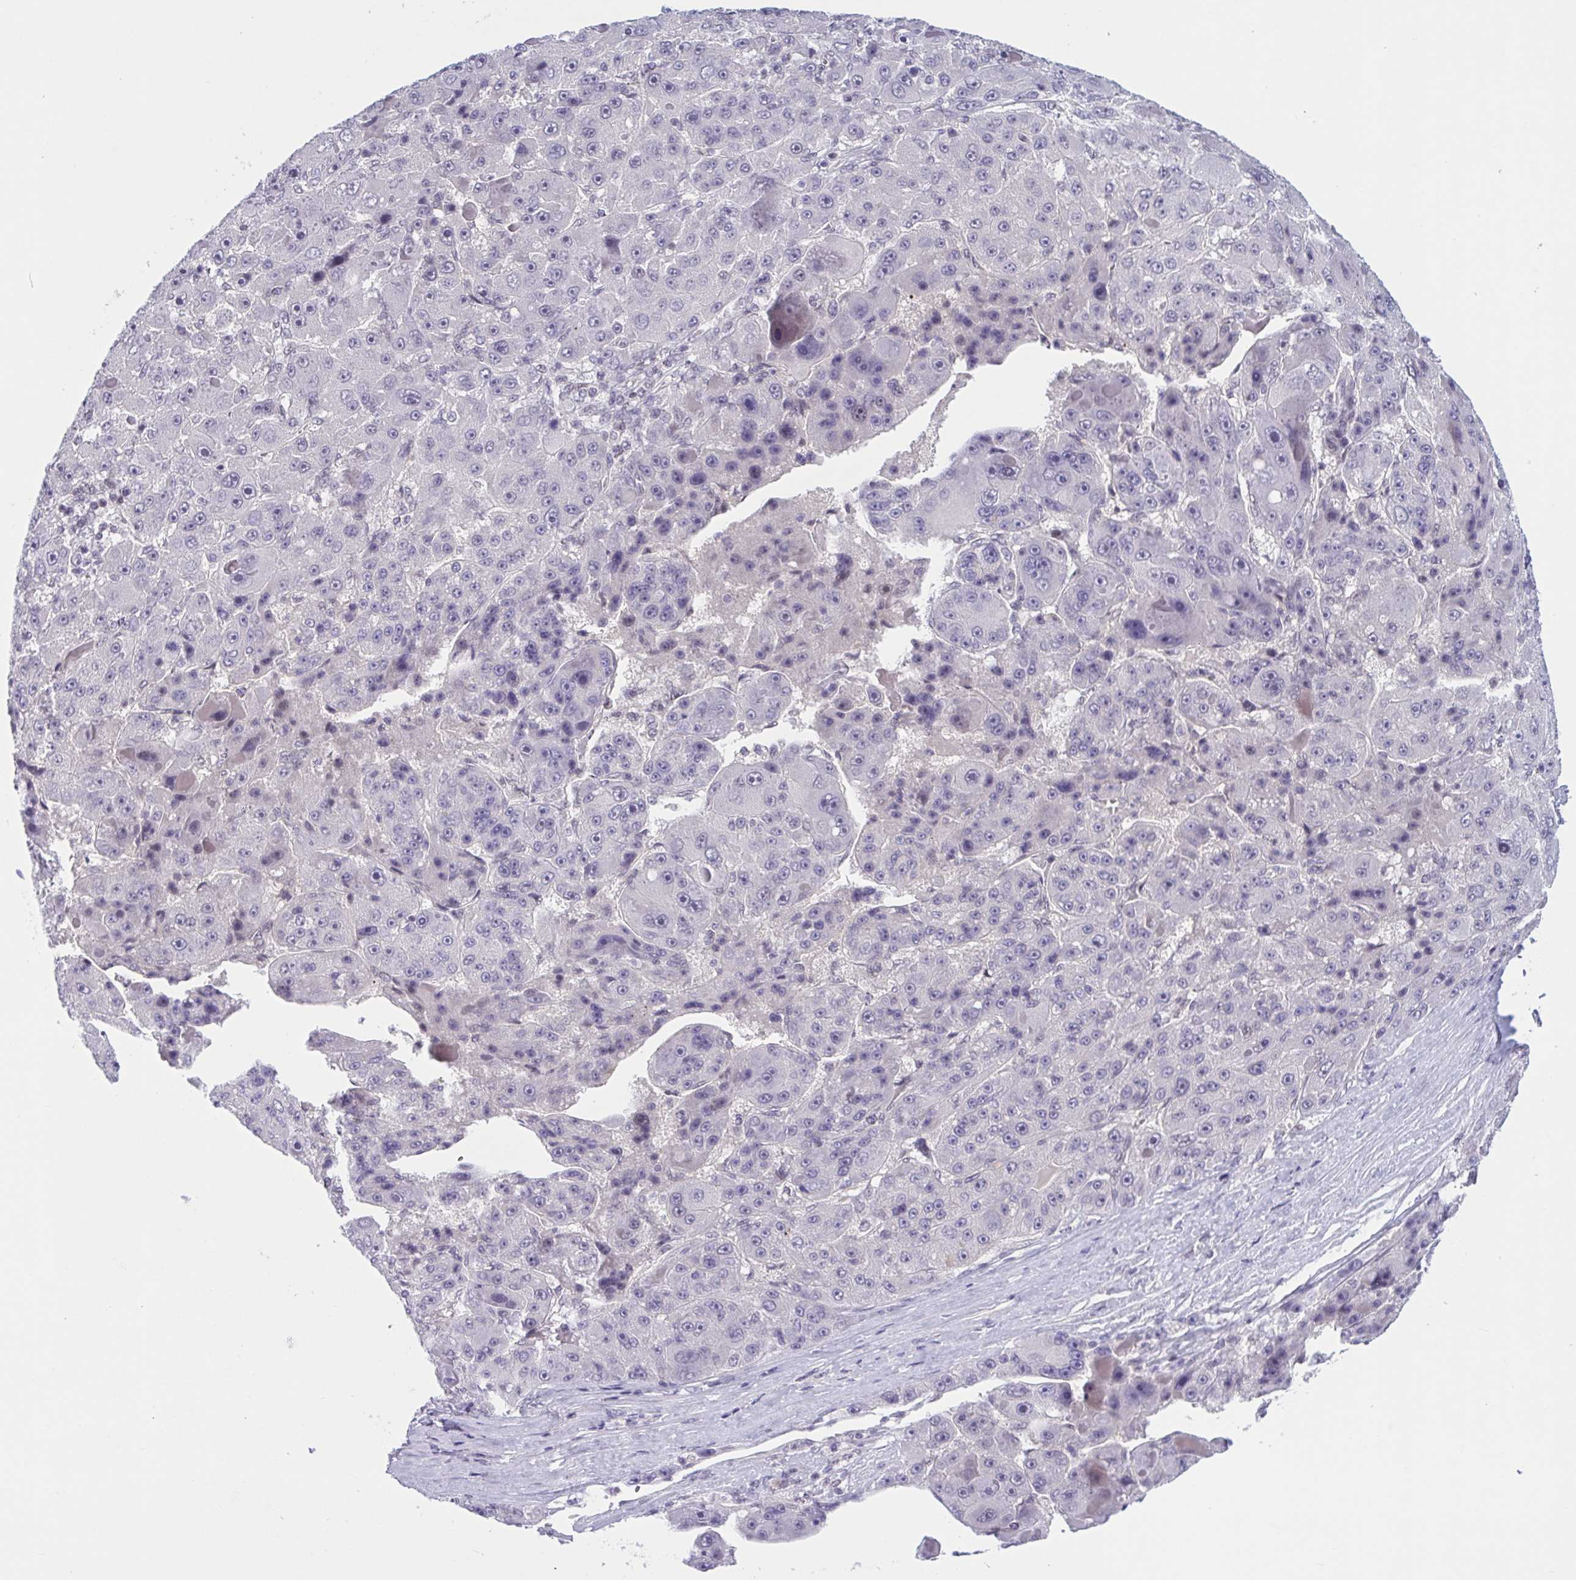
{"staining": {"intensity": "negative", "quantity": "none", "location": "none"}, "tissue": "liver cancer", "cell_type": "Tumor cells", "image_type": "cancer", "snomed": [{"axis": "morphology", "description": "Carcinoma, Hepatocellular, NOS"}, {"axis": "topography", "description": "Liver"}], "caption": "Liver cancer (hepatocellular carcinoma) stained for a protein using IHC shows no positivity tumor cells.", "gene": "TTC7B", "patient": {"sex": "male", "age": 76}}